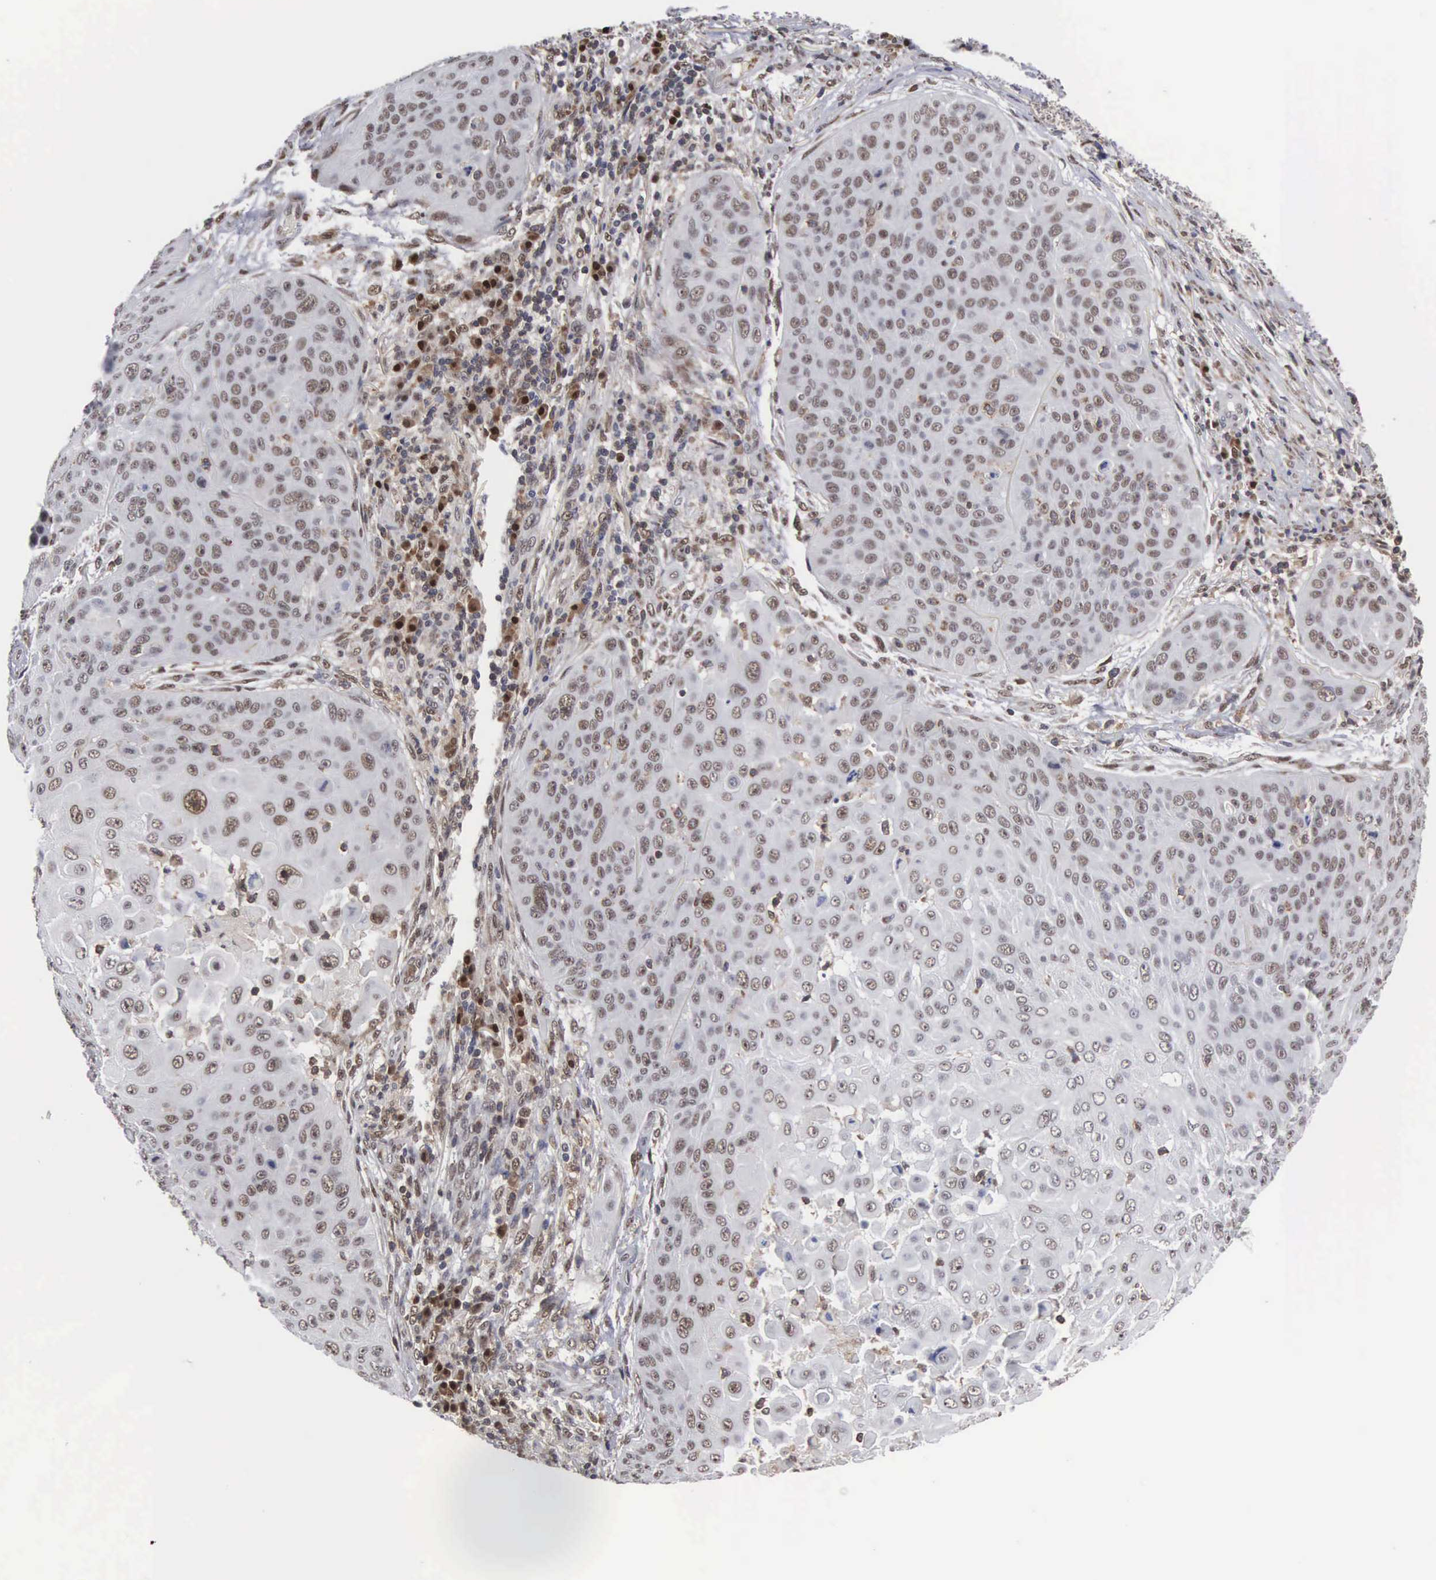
{"staining": {"intensity": "weak", "quantity": "25%-75%", "location": "nuclear"}, "tissue": "skin cancer", "cell_type": "Tumor cells", "image_type": "cancer", "snomed": [{"axis": "morphology", "description": "Squamous cell carcinoma, NOS"}, {"axis": "topography", "description": "Skin"}], "caption": "Skin cancer was stained to show a protein in brown. There is low levels of weak nuclear positivity in approximately 25%-75% of tumor cells.", "gene": "TRMT5", "patient": {"sex": "male", "age": 82}}